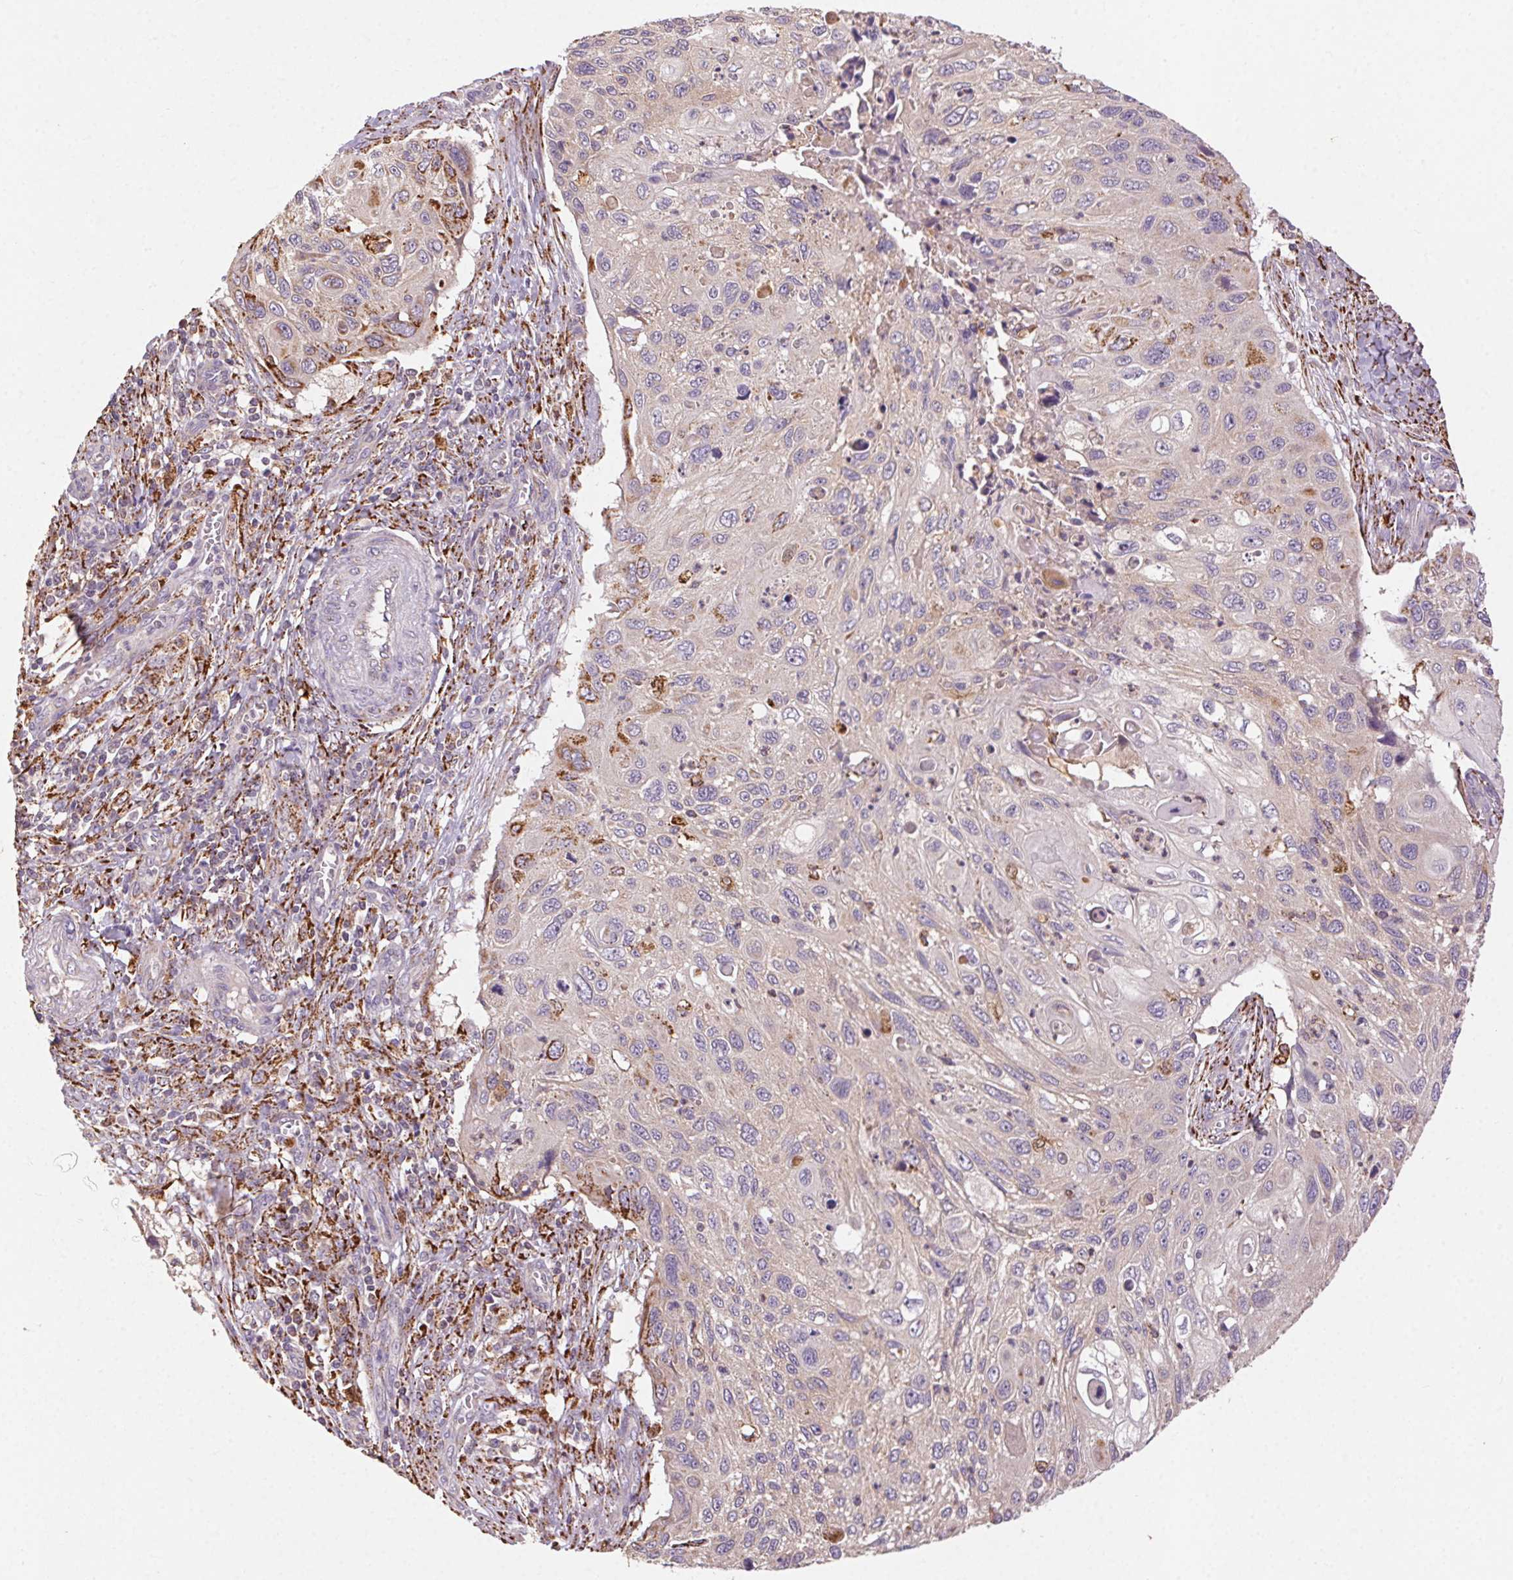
{"staining": {"intensity": "negative", "quantity": "none", "location": "none"}, "tissue": "cervical cancer", "cell_type": "Tumor cells", "image_type": "cancer", "snomed": [{"axis": "morphology", "description": "Squamous cell carcinoma, NOS"}, {"axis": "topography", "description": "Cervix"}], "caption": "A high-resolution micrograph shows immunohistochemistry (IHC) staining of cervical cancer, which exhibits no significant staining in tumor cells.", "gene": "FNBP1L", "patient": {"sex": "female", "age": 70}}